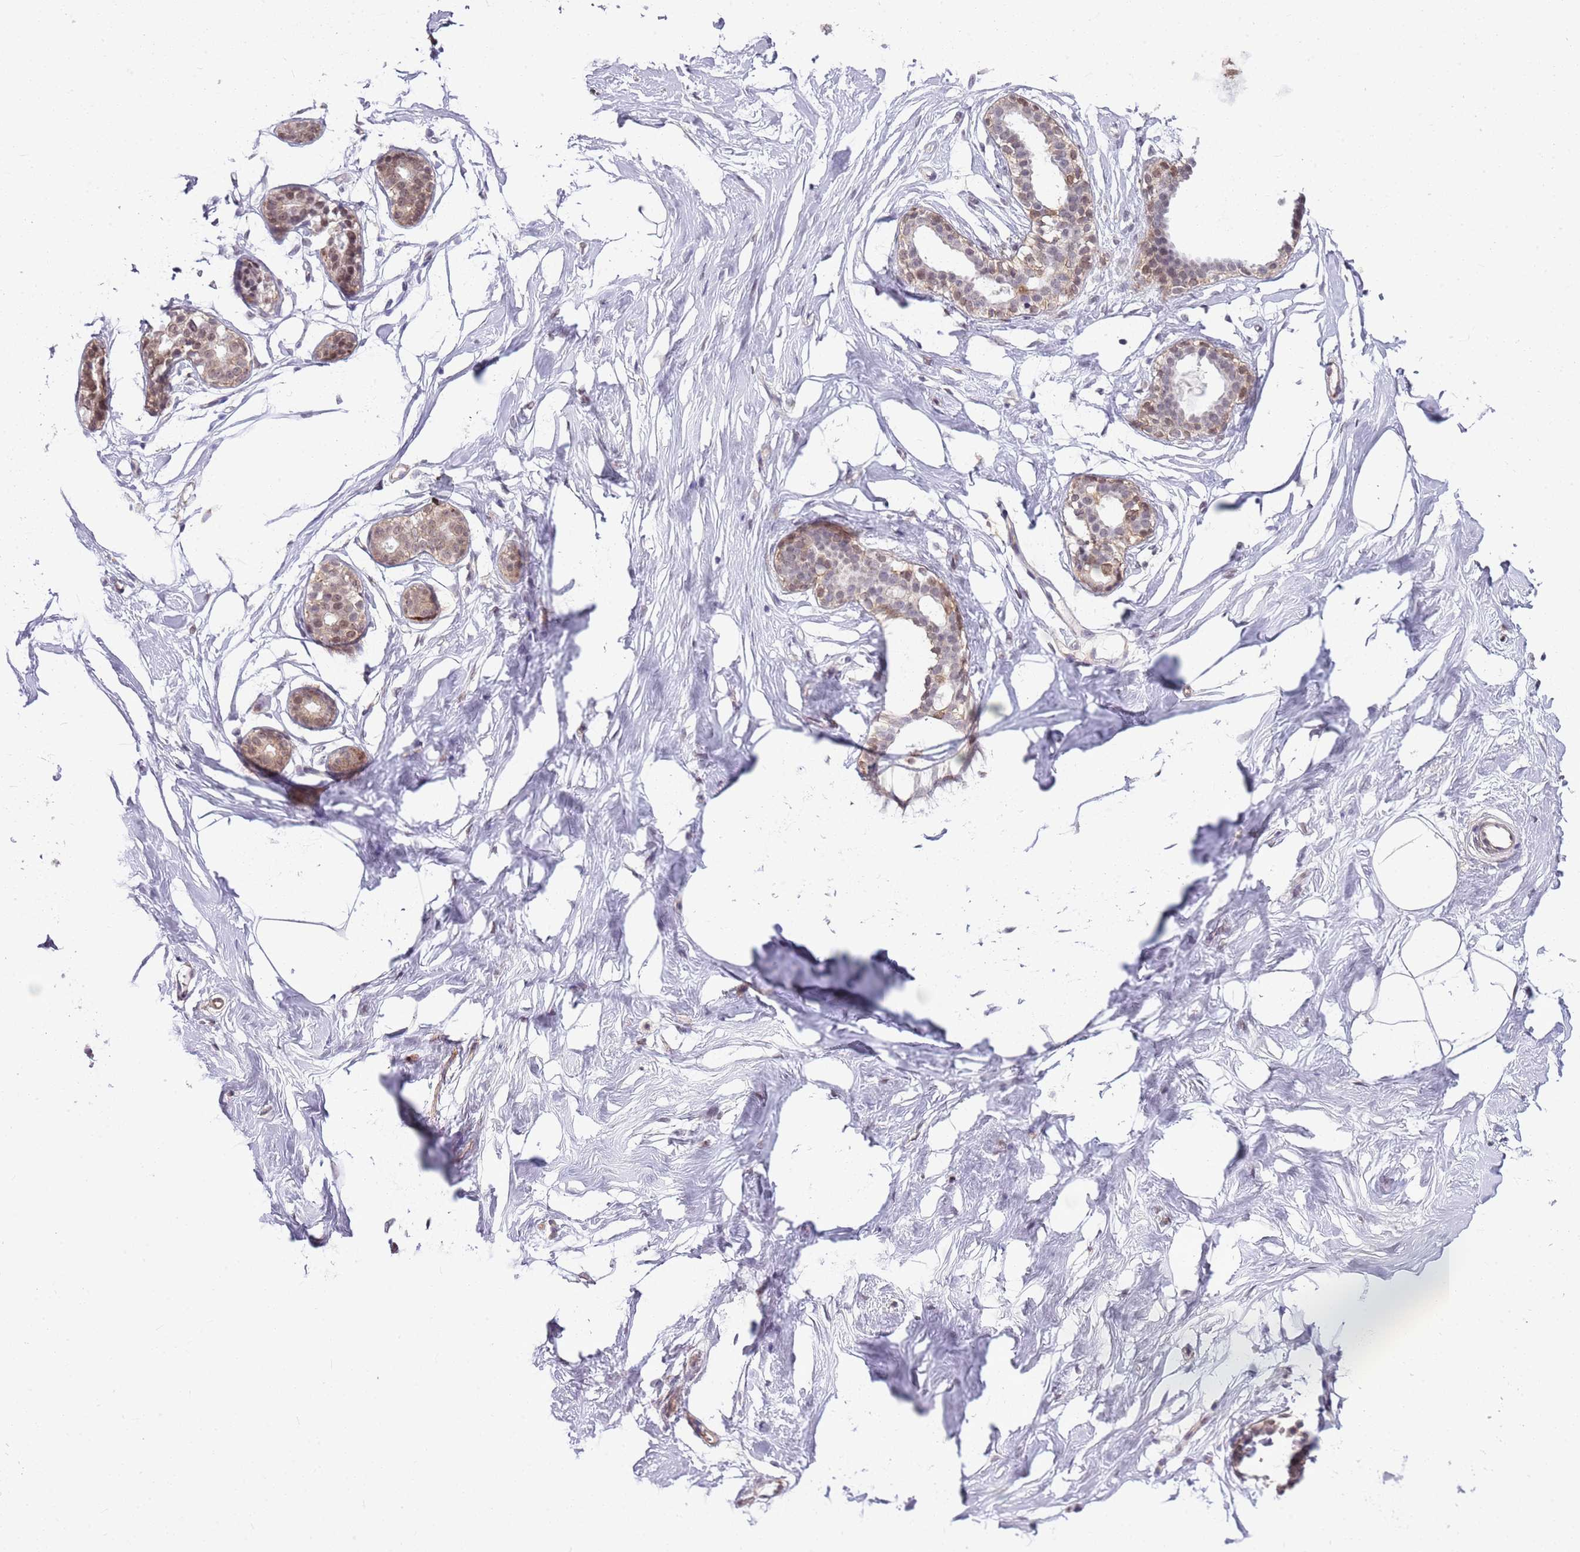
{"staining": {"intensity": "negative", "quantity": "none", "location": "none"}, "tissue": "breast", "cell_type": "Adipocytes", "image_type": "normal", "snomed": [{"axis": "morphology", "description": "Normal tissue, NOS"}, {"axis": "morphology", "description": "Adenoma, NOS"}, {"axis": "topography", "description": "Breast"}], "caption": "The histopathology image shows no staining of adipocytes in normal breast.", "gene": "DHX32", "patient": {"sex": "female", "age": 23}}